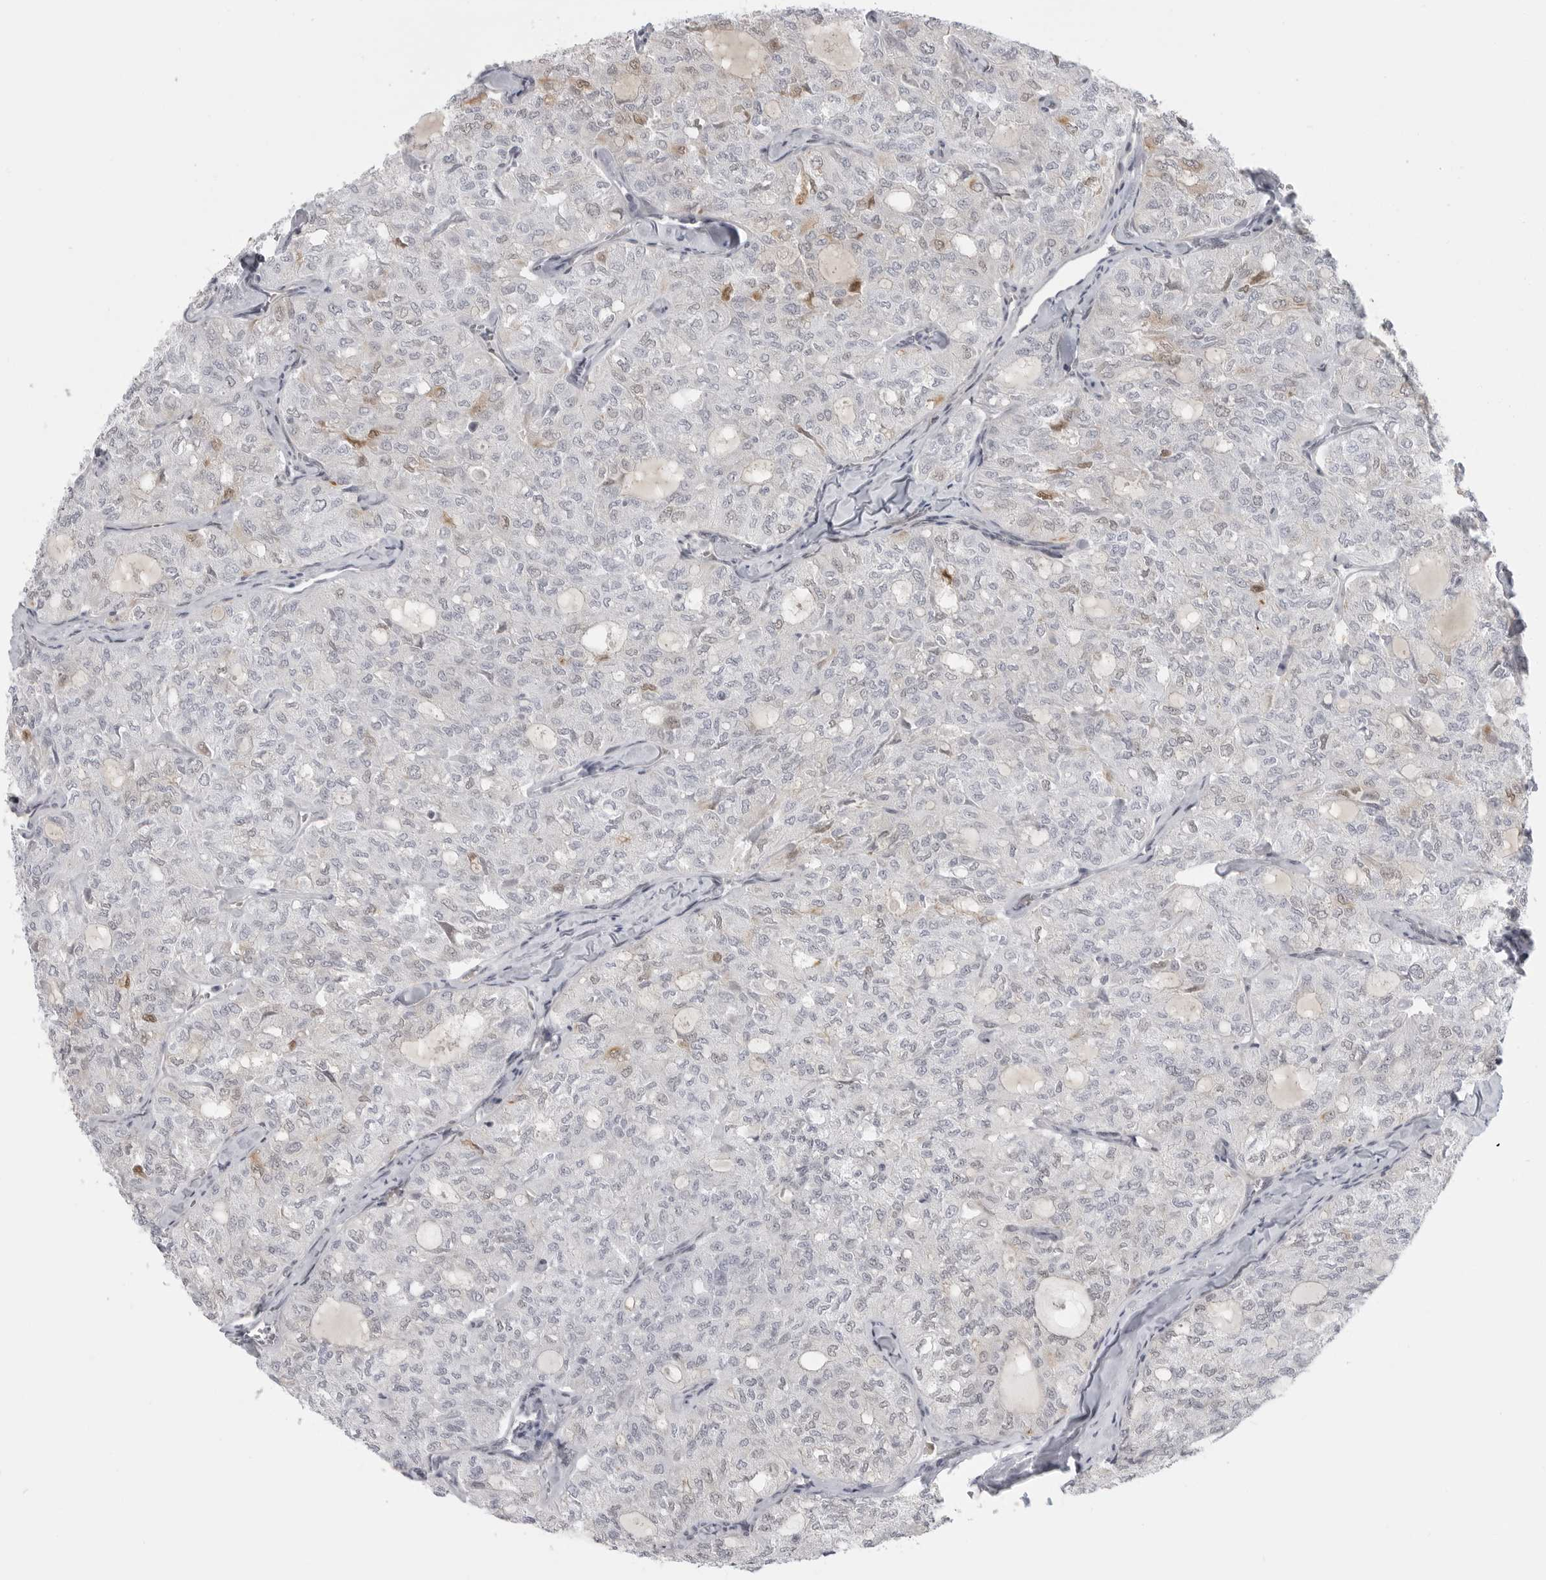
{"staining": {"intensity": "negative", "quantity": "none", "location": "none"}, "tissue": "thyroid cancer", "cell_type": "Tumor cells", "image_type": "cancer", "snomed": [{"axis": "morphology", "description": "Follicular adenoma carcinoma, NOS"}, {"axis": "topography", "description": "Thyroid gland"}], "caption": "This is an immunohistochemistry (IHC) micrograph of human thyroid follicular adenoma carcinoma. There is no expression in tumor cells.", "gene": "CEP295NL", "patient": {"sex": "male", "age": 75}}